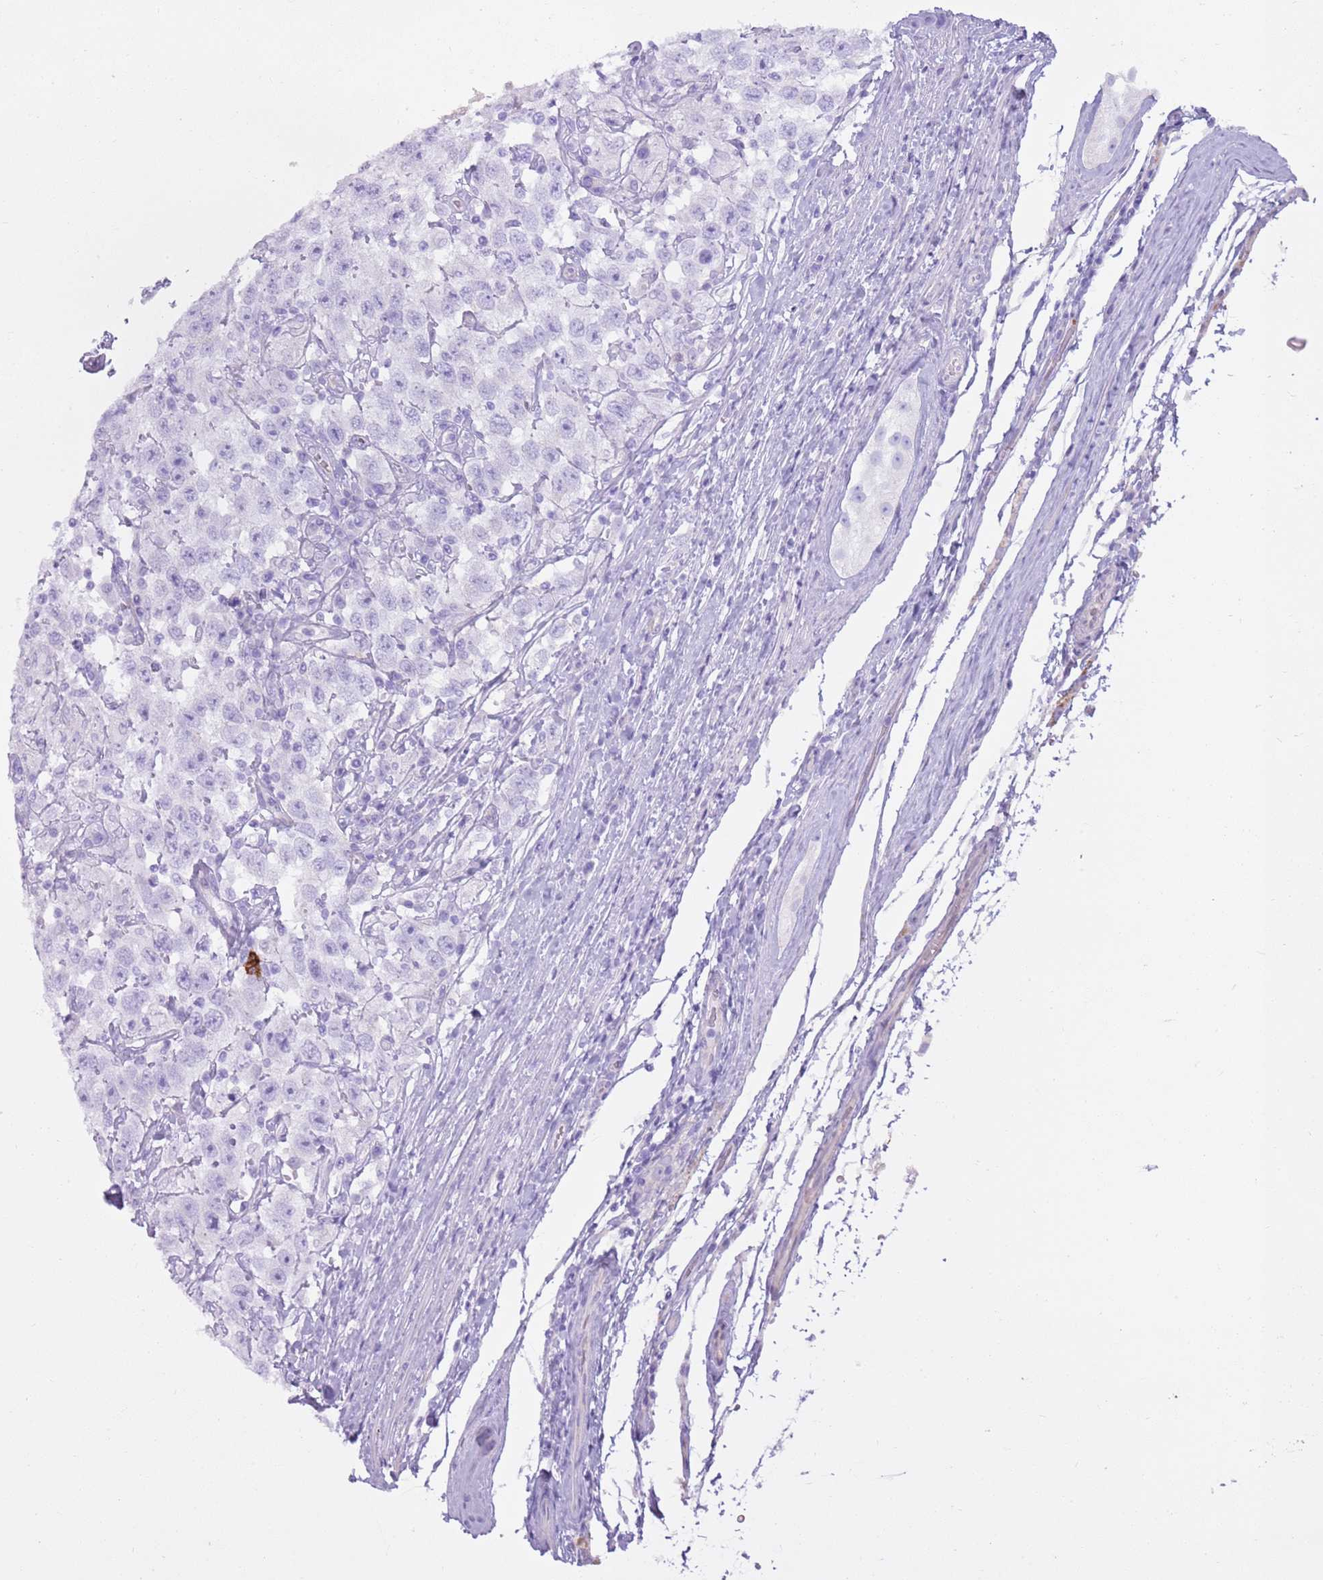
{"staining": {"intensity": "negative", "quantity": "none", "location": "none"}, "tissue": "testis cancer", "cell_type": "Tumor cells", "image_type": "cancer", "snomed": [{"axis": "morphology", "description": "Seminoma, NOS"}, {"axis": "topography", "description": "Testis"}], "caption": "Immunohistochemistry (IHC) micrograph of testis seminoma stained for a protein (brown), which reveals no positivity in tumor cells.", "gene": "CD177", "patient": {"sex": "male", "age": 41}}